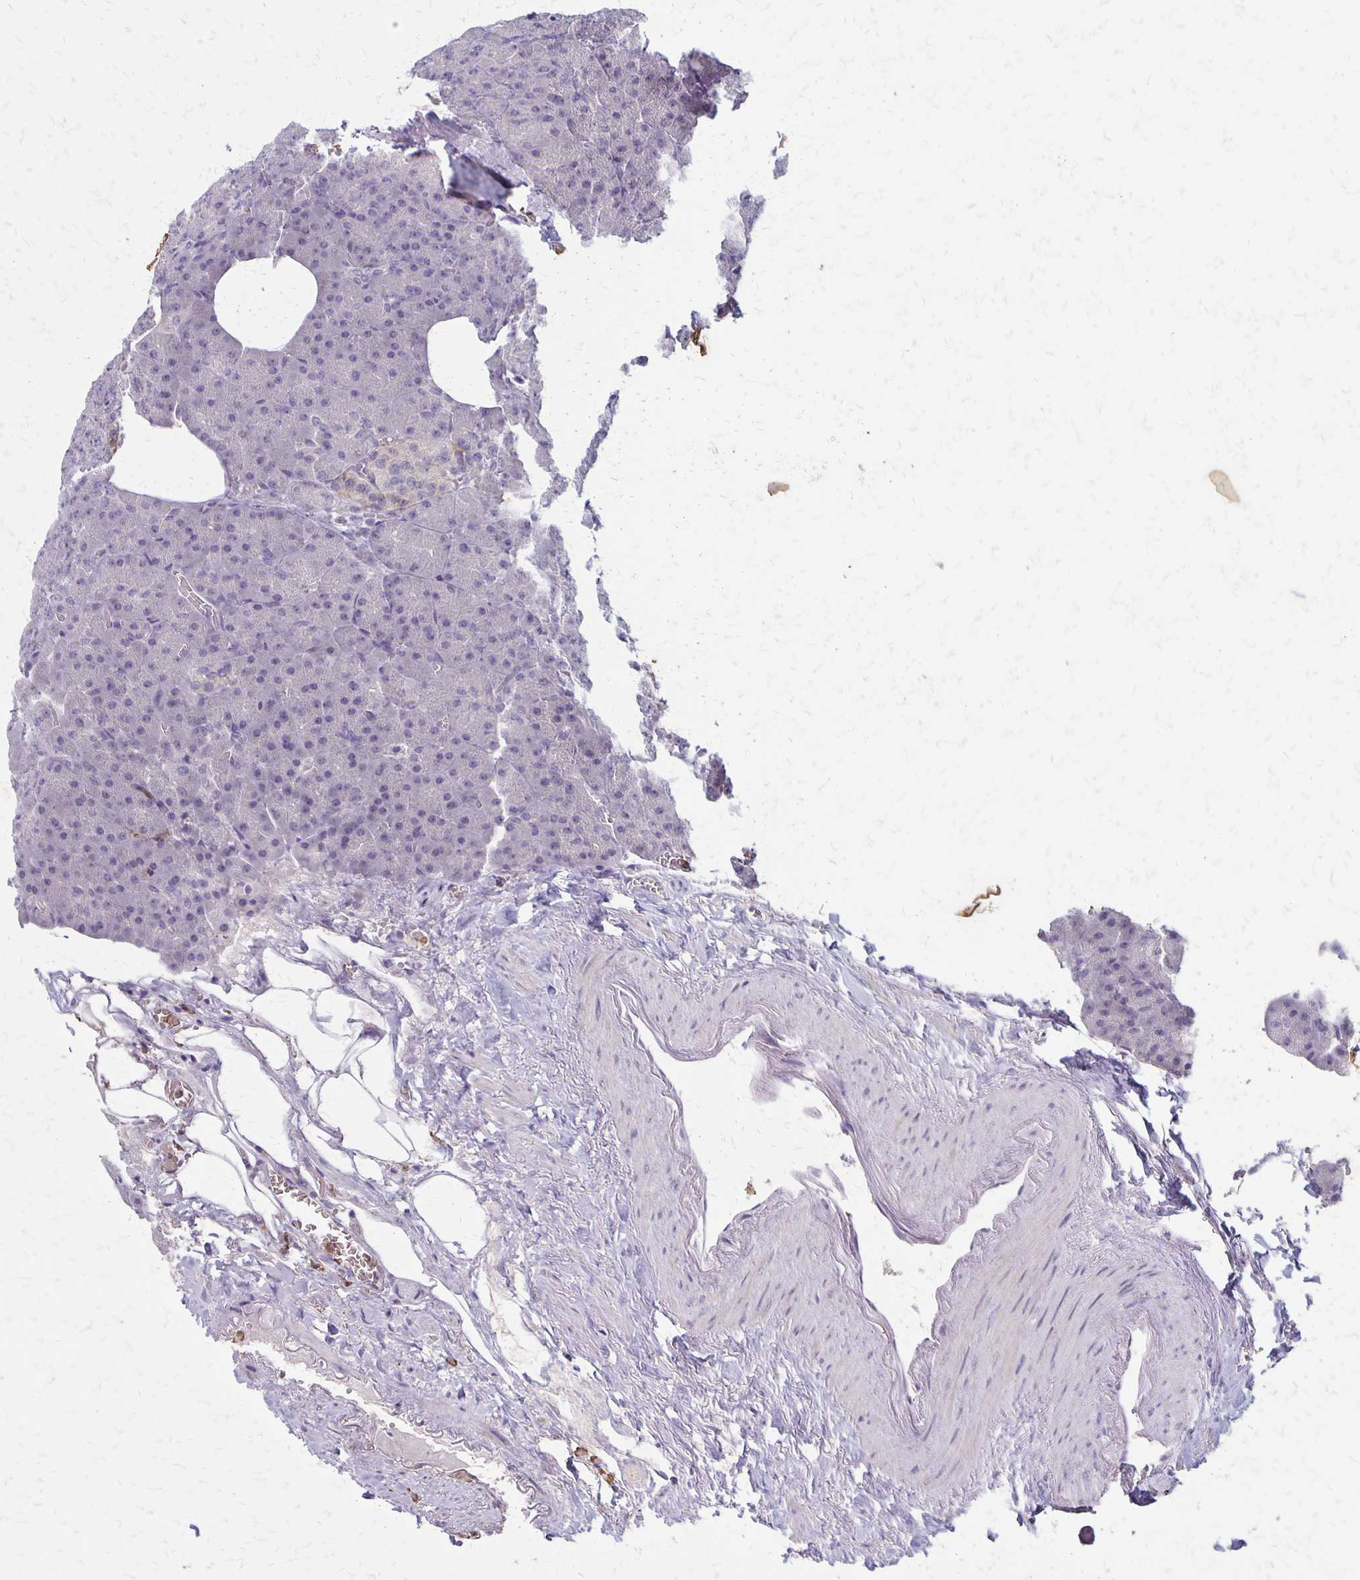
{"staining": {"intensity": "negative", "quantity": "none", "location": "none"}, "tissue": "pancreas", "cell_type": "Exocrine glandular cells", "image_type": "normal", "snomed": [{"axis": "morphology", "description": "Normal tissue, NOS"}, {"axis": "topography", "description": "Pancreas"}], "caption": "DAB immunohistochemical staining of normal human pancreas shows no significant staining in exocrine glandular cells.", "gene": "SEPTIN5", "patient": {"sex": "female", "age": 74}}